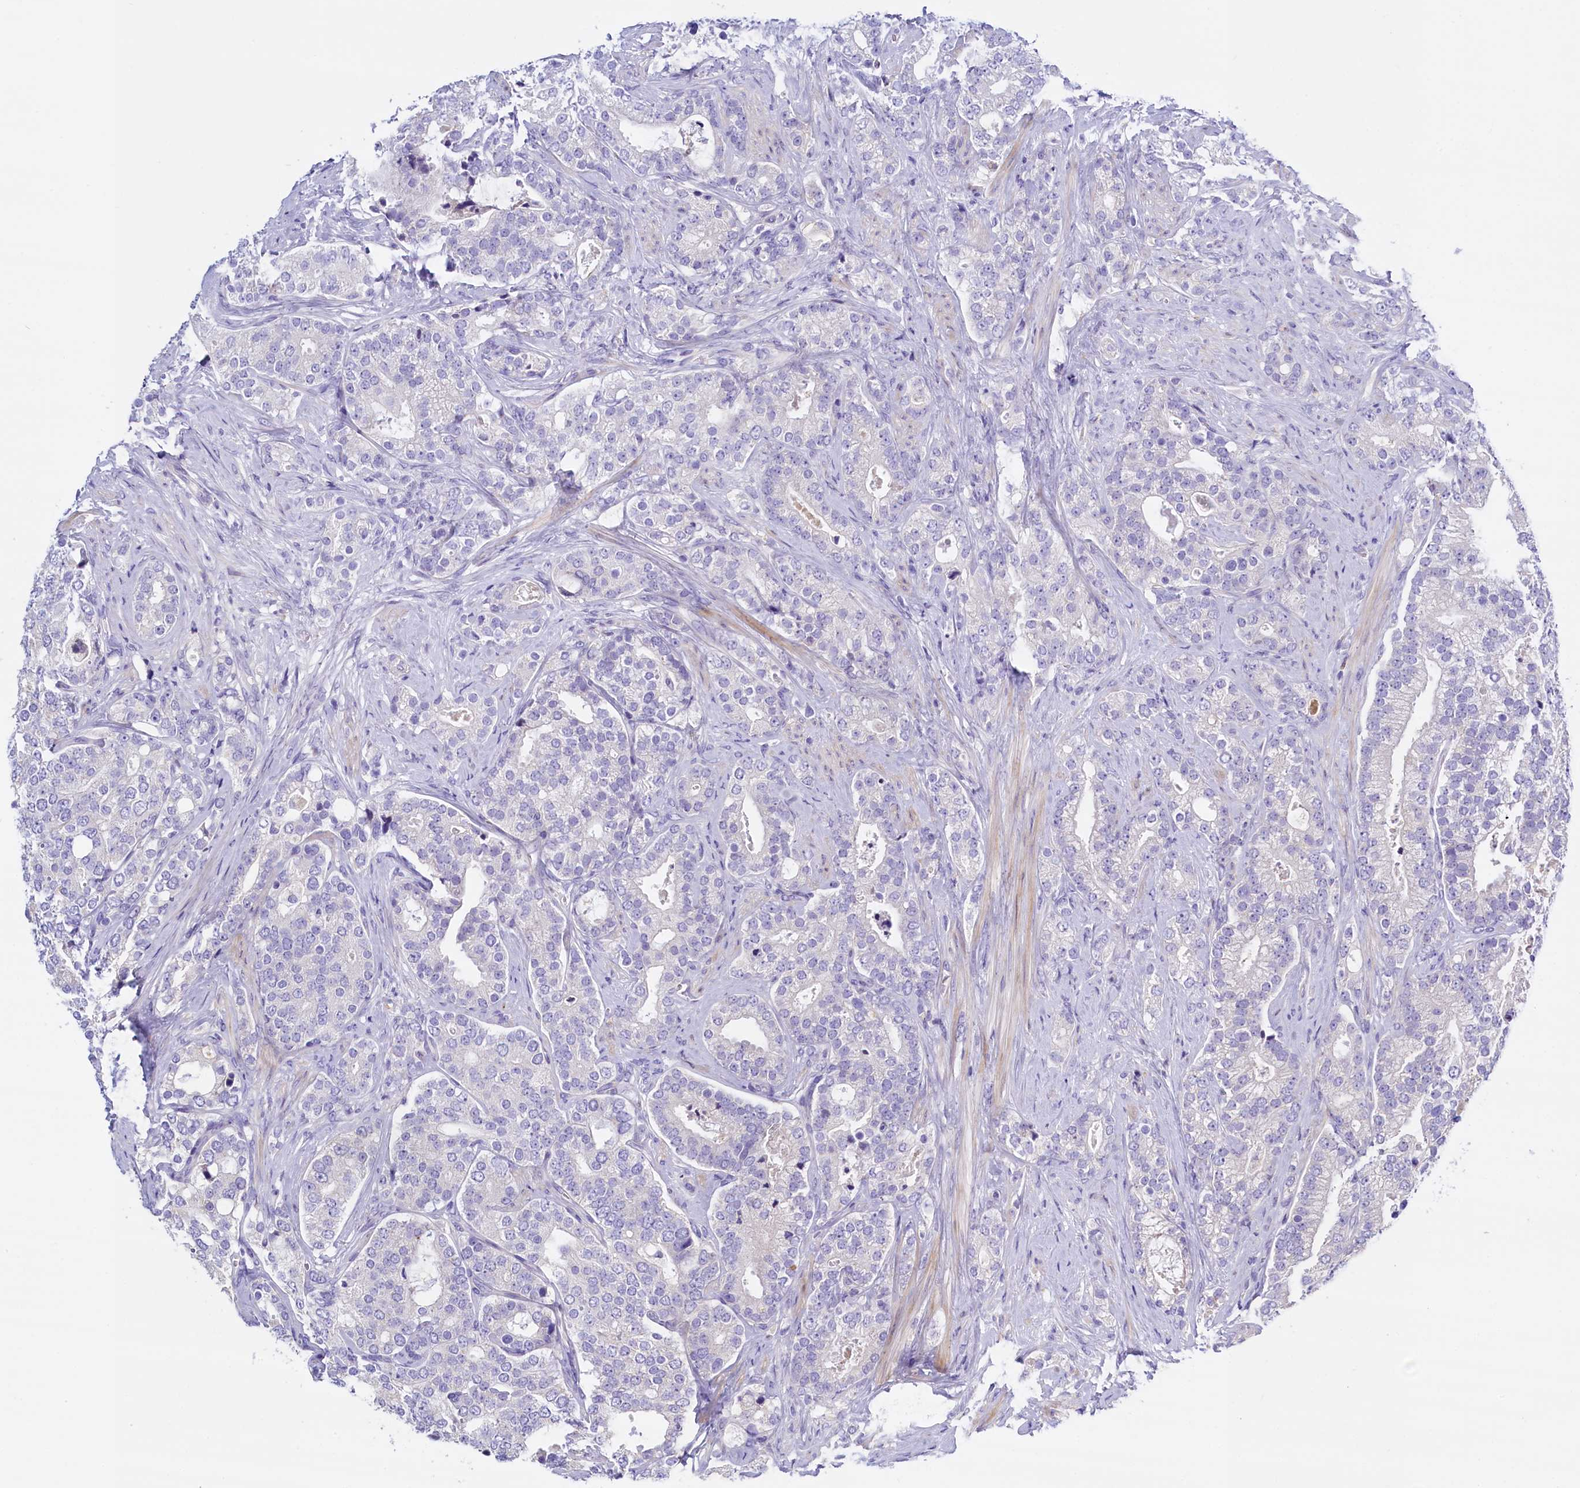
{"staining": {"intensity": "negative", "quantity": "none", "location": "none"}, "tissue": "prostate cancer", "cell_type": "Tumor cells", "image_type": "cancer", "snomed": [{"axis": "morphology", "description": "Adenocarcinoma, High grade"}, {"axis": "topography", "description": "Prostate and seminal vesicle, NOS"}], "caption": "There is no significant positivity in tumor cells of adenocarcinoma (high-grade) (prostate).", "gene": "RTTN", "patient": {"sex": "male", "age": 67}}